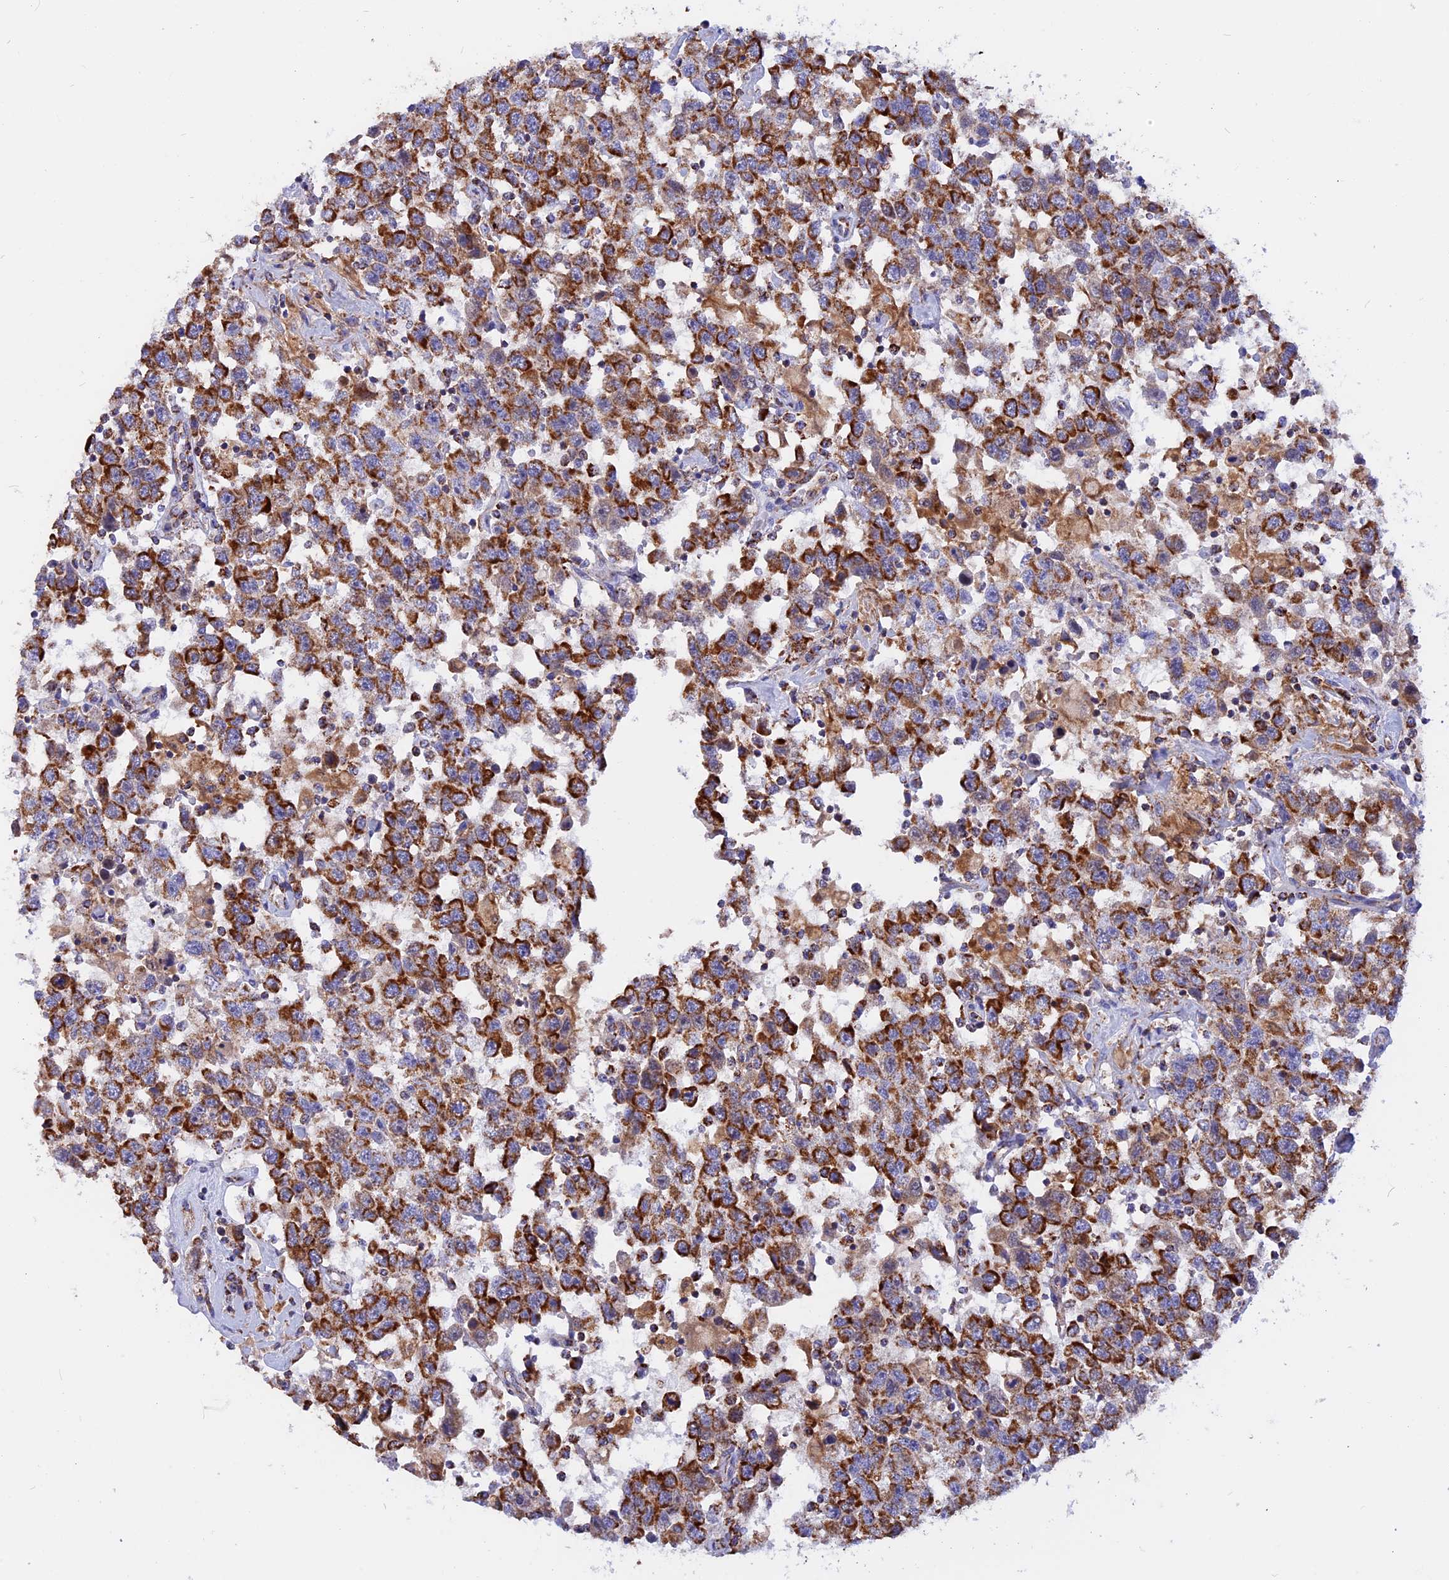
{"staining": {"intensity": "strong", "quantity": ">75%", "location": "cytoplasmic/membranous"}, "tissue": "testis cancer", "cell_type": "Tumor cells", "image_type": "cancer", "snomed": [{"axis": "morphology", "description": "Seminoma, NOS"}, {"axis": "topography", "description": "Testis"}], "caption": "Protein expression by immunohistochemistry displays strong cytoplasmic/membranous staining in approximately >75% of tumor cells in testis cancer (seminoma).", "gene": "GCDH", "patient": {"sex": "male", "age": 41}}